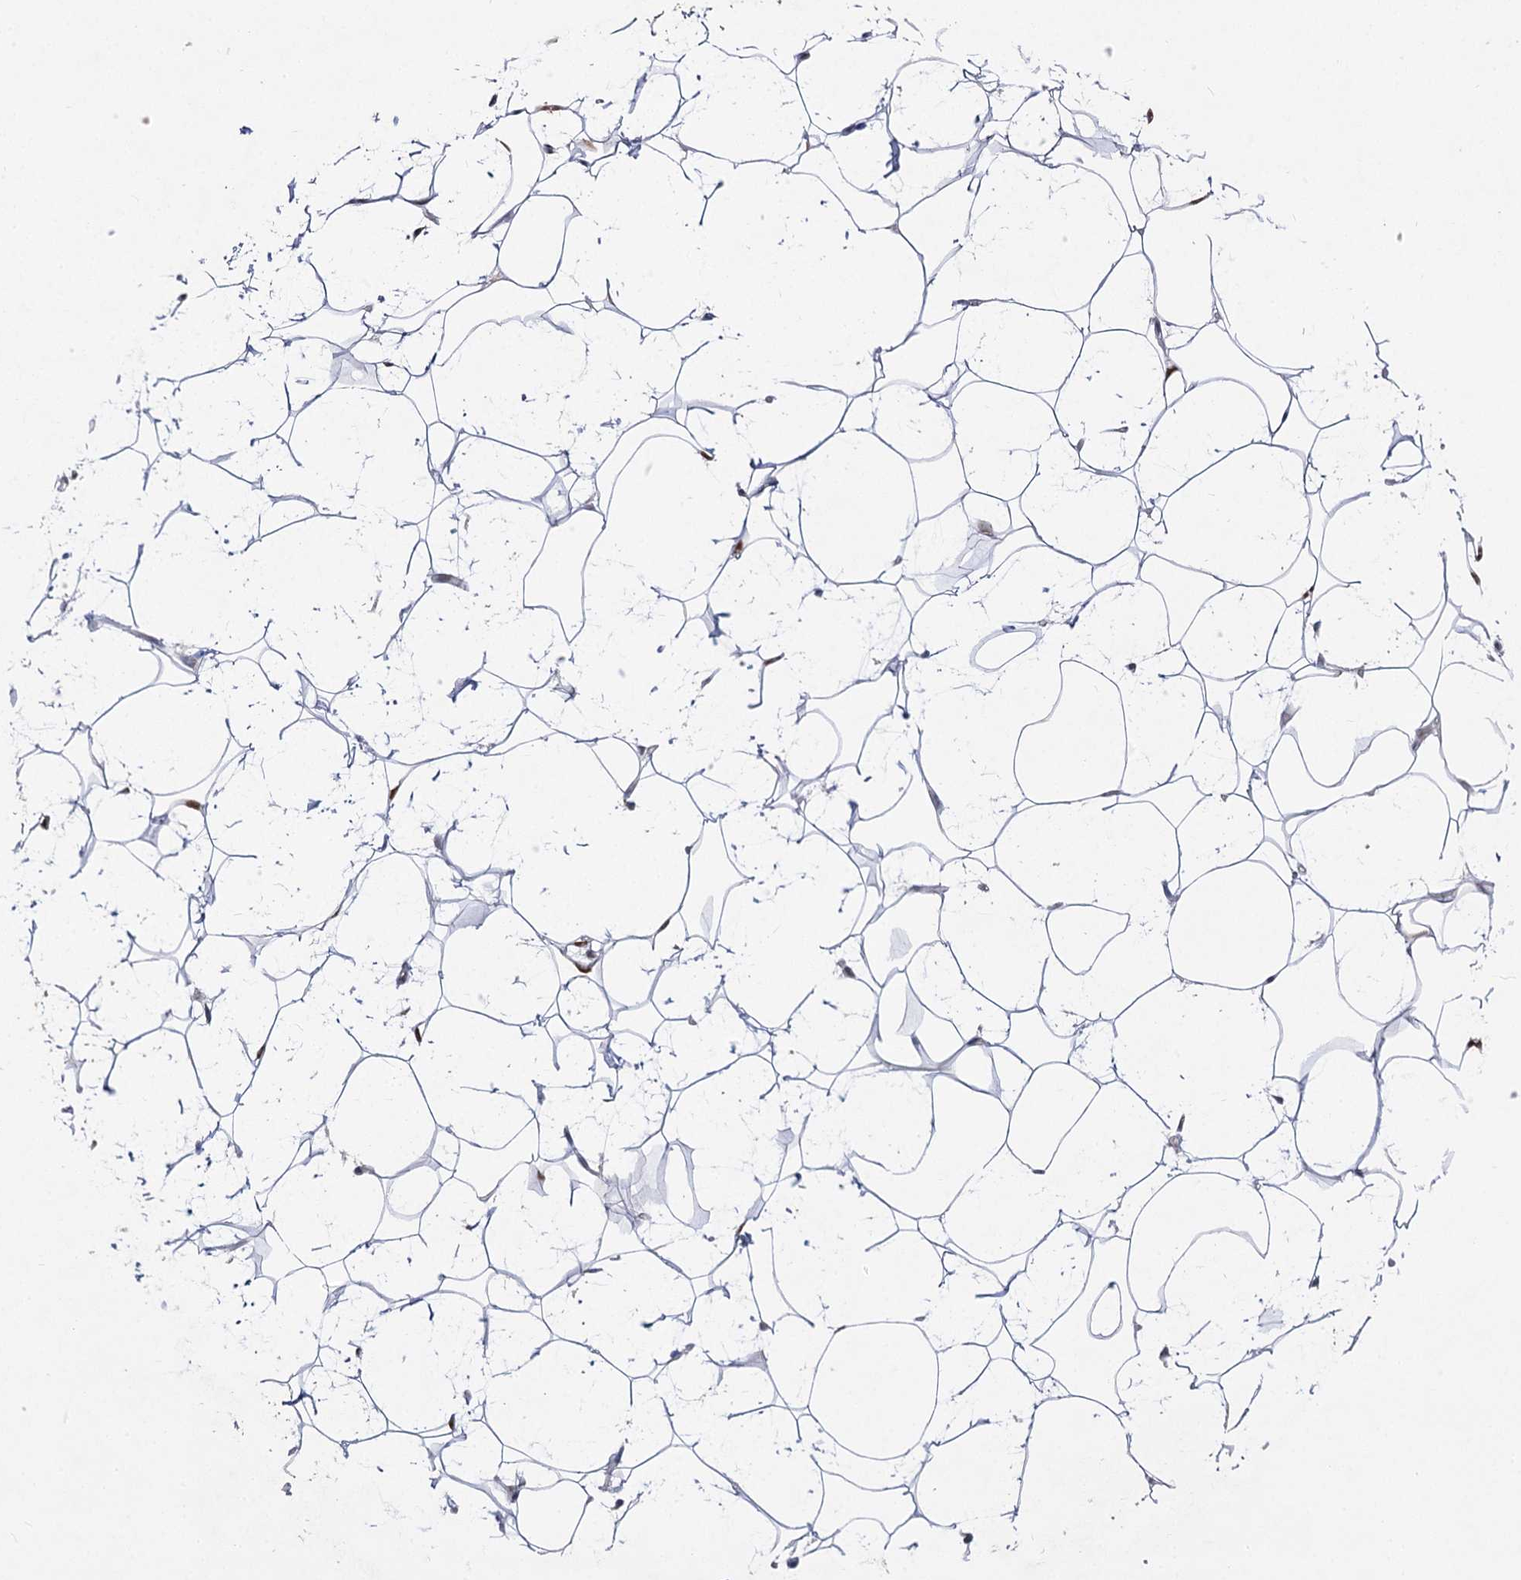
{"staining": {"intensity": "moderate", "quantity": "<25%", "location": "nuclear"}, "tissue": "adipose tissue", "cell_type": "Adipocytes", "image_type": "normal", "snomed": [{"axis": "morphology", "description": "Normal tissue, NOS"}, {"axis": "topography", "description": "Breast"}], "caption": "This is a histology image of immunohistochemistry staining of normal adipose tissue, which shows moderate expression in the nuclear of adipocytes.", "gene": "SLC4A1AP", "patient": {"sex": "female", "age": 26}}